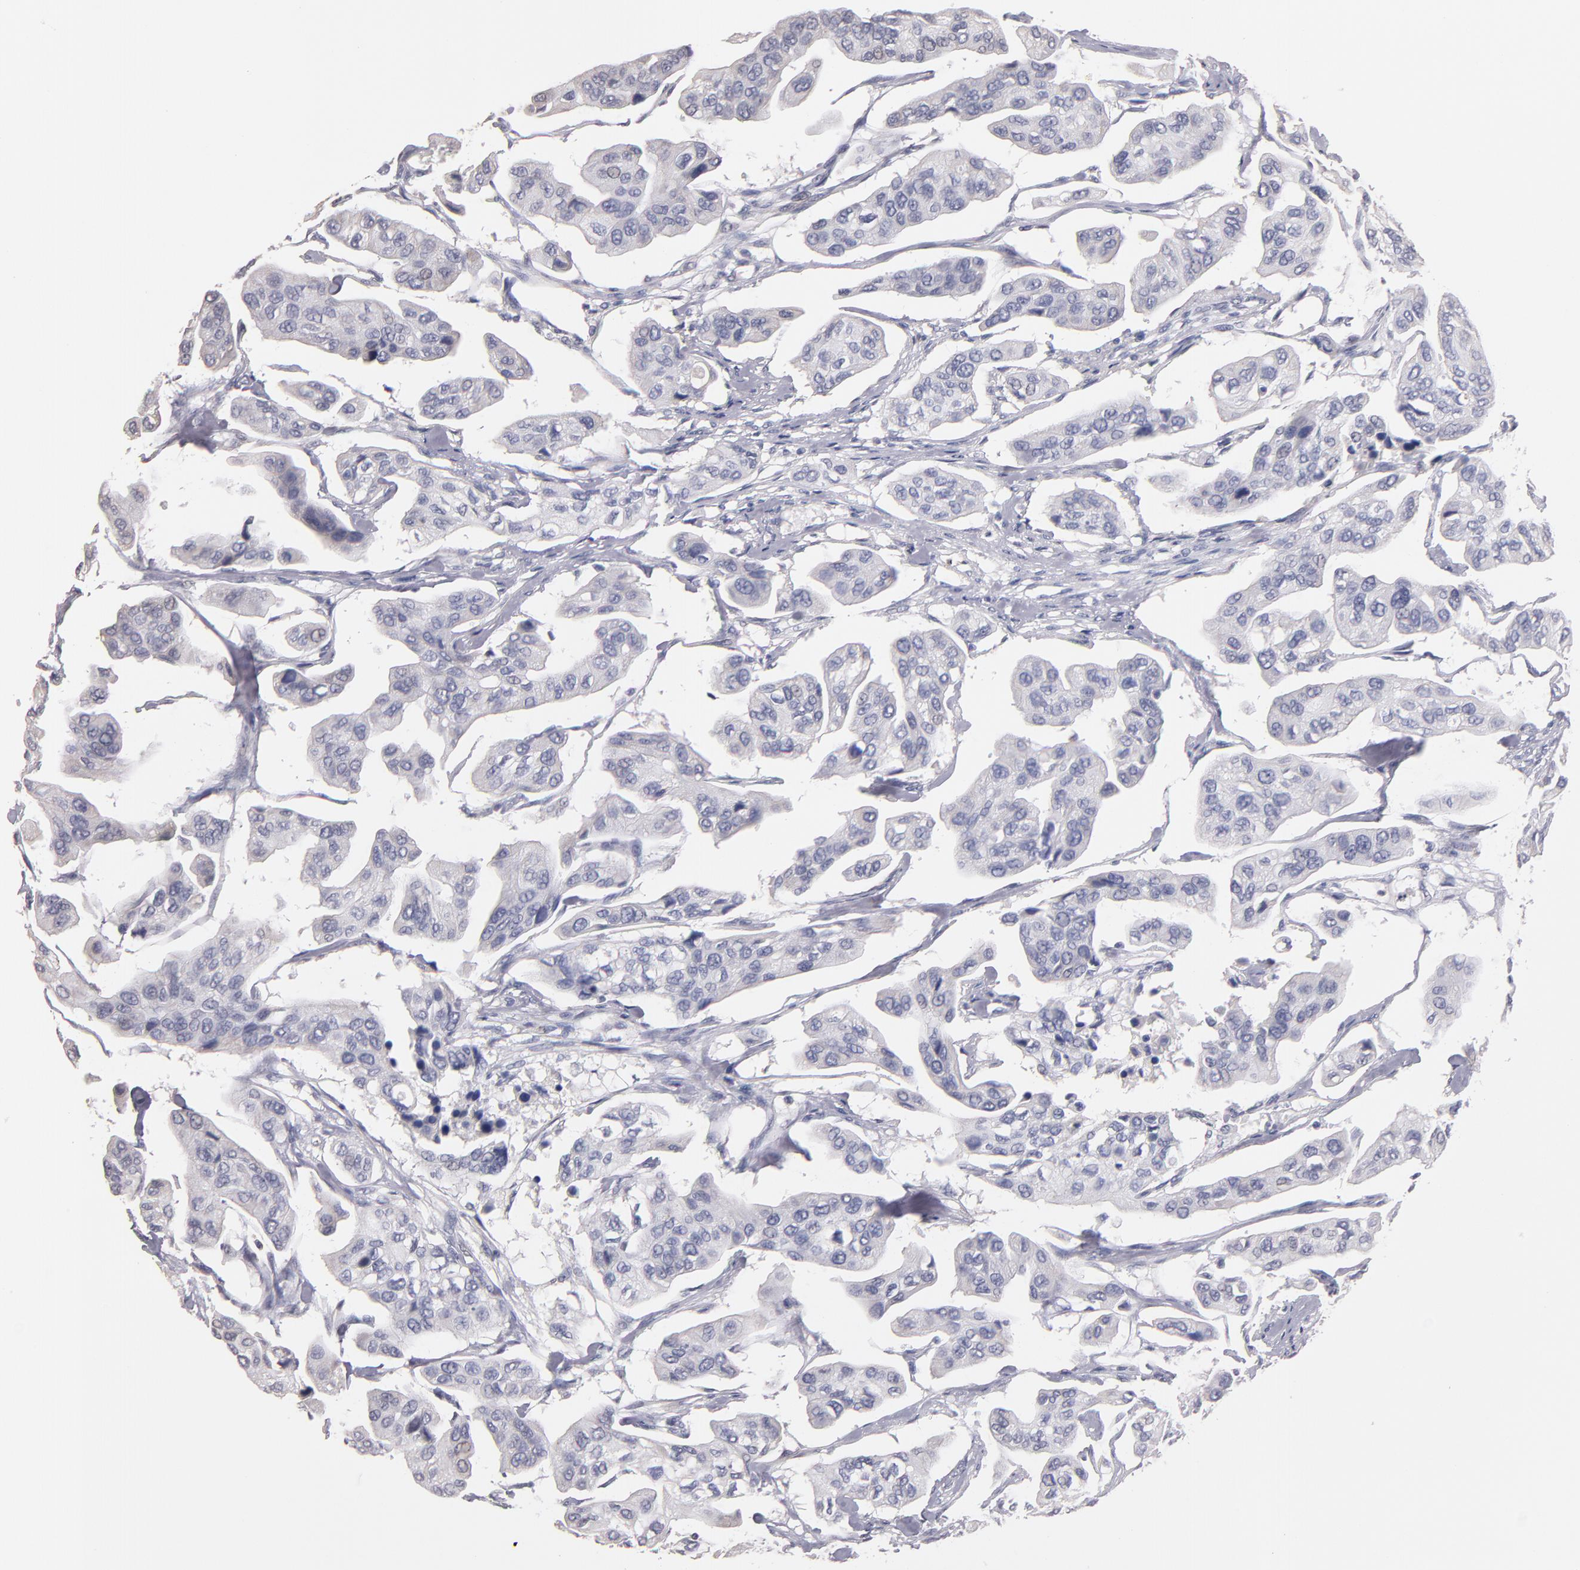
{"staining": {"intensity": "negative", "quantity": "none", "location": "none"}, "tissue": "urothelial cancer", "cell_type": "Tumor cells", "image_type": "cancer", "snomed": [{"axis": "morphology", "description": "Adenocarcinoma, NOS"}, {"axis": "topography", "description": "Urinary bladder"}], "caption": "Tumor cells are negative for brown protein staining in urothelial cancer.", "gene": "SOX10", "patient": {"sex": "male", "age": 61}}